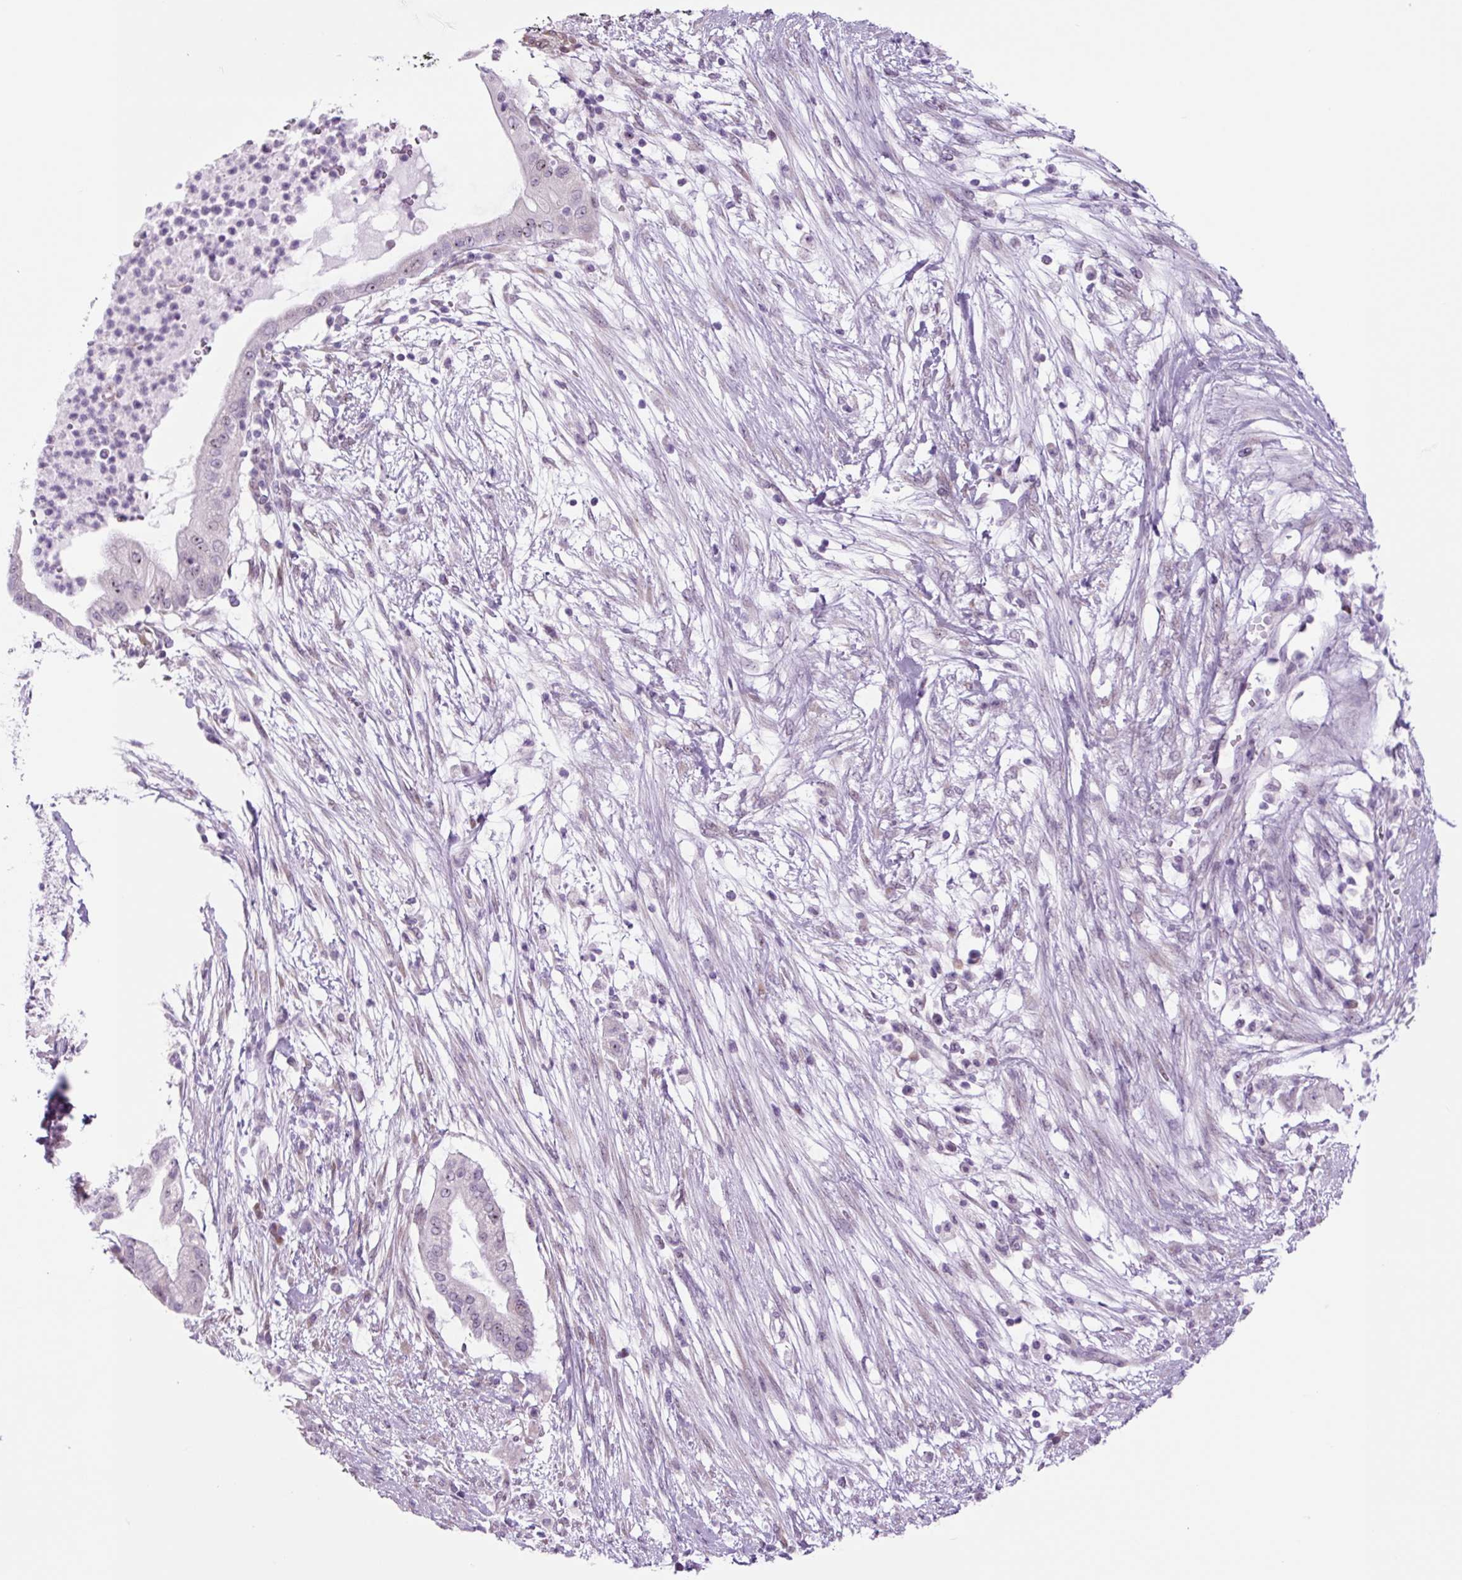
{"staining": {"intensity": "negative", "quantity": "none", "location": "none"}, "tissue": "pancreatic cancer", "cell_type": "Tumor cells", "image_type": "cancer", "snomed": [{"axis": "morphology", "description": "Adenocarcinoma, NOS"}, {"axis": "topography", "description": "Pancreas"}], "caption": "The photomicrograph exhibits no staining of tumor cells in adenocarcinoma (pancreatic).", "gene": "RRS1", "patient": {"sex": "male", "age": 68}}